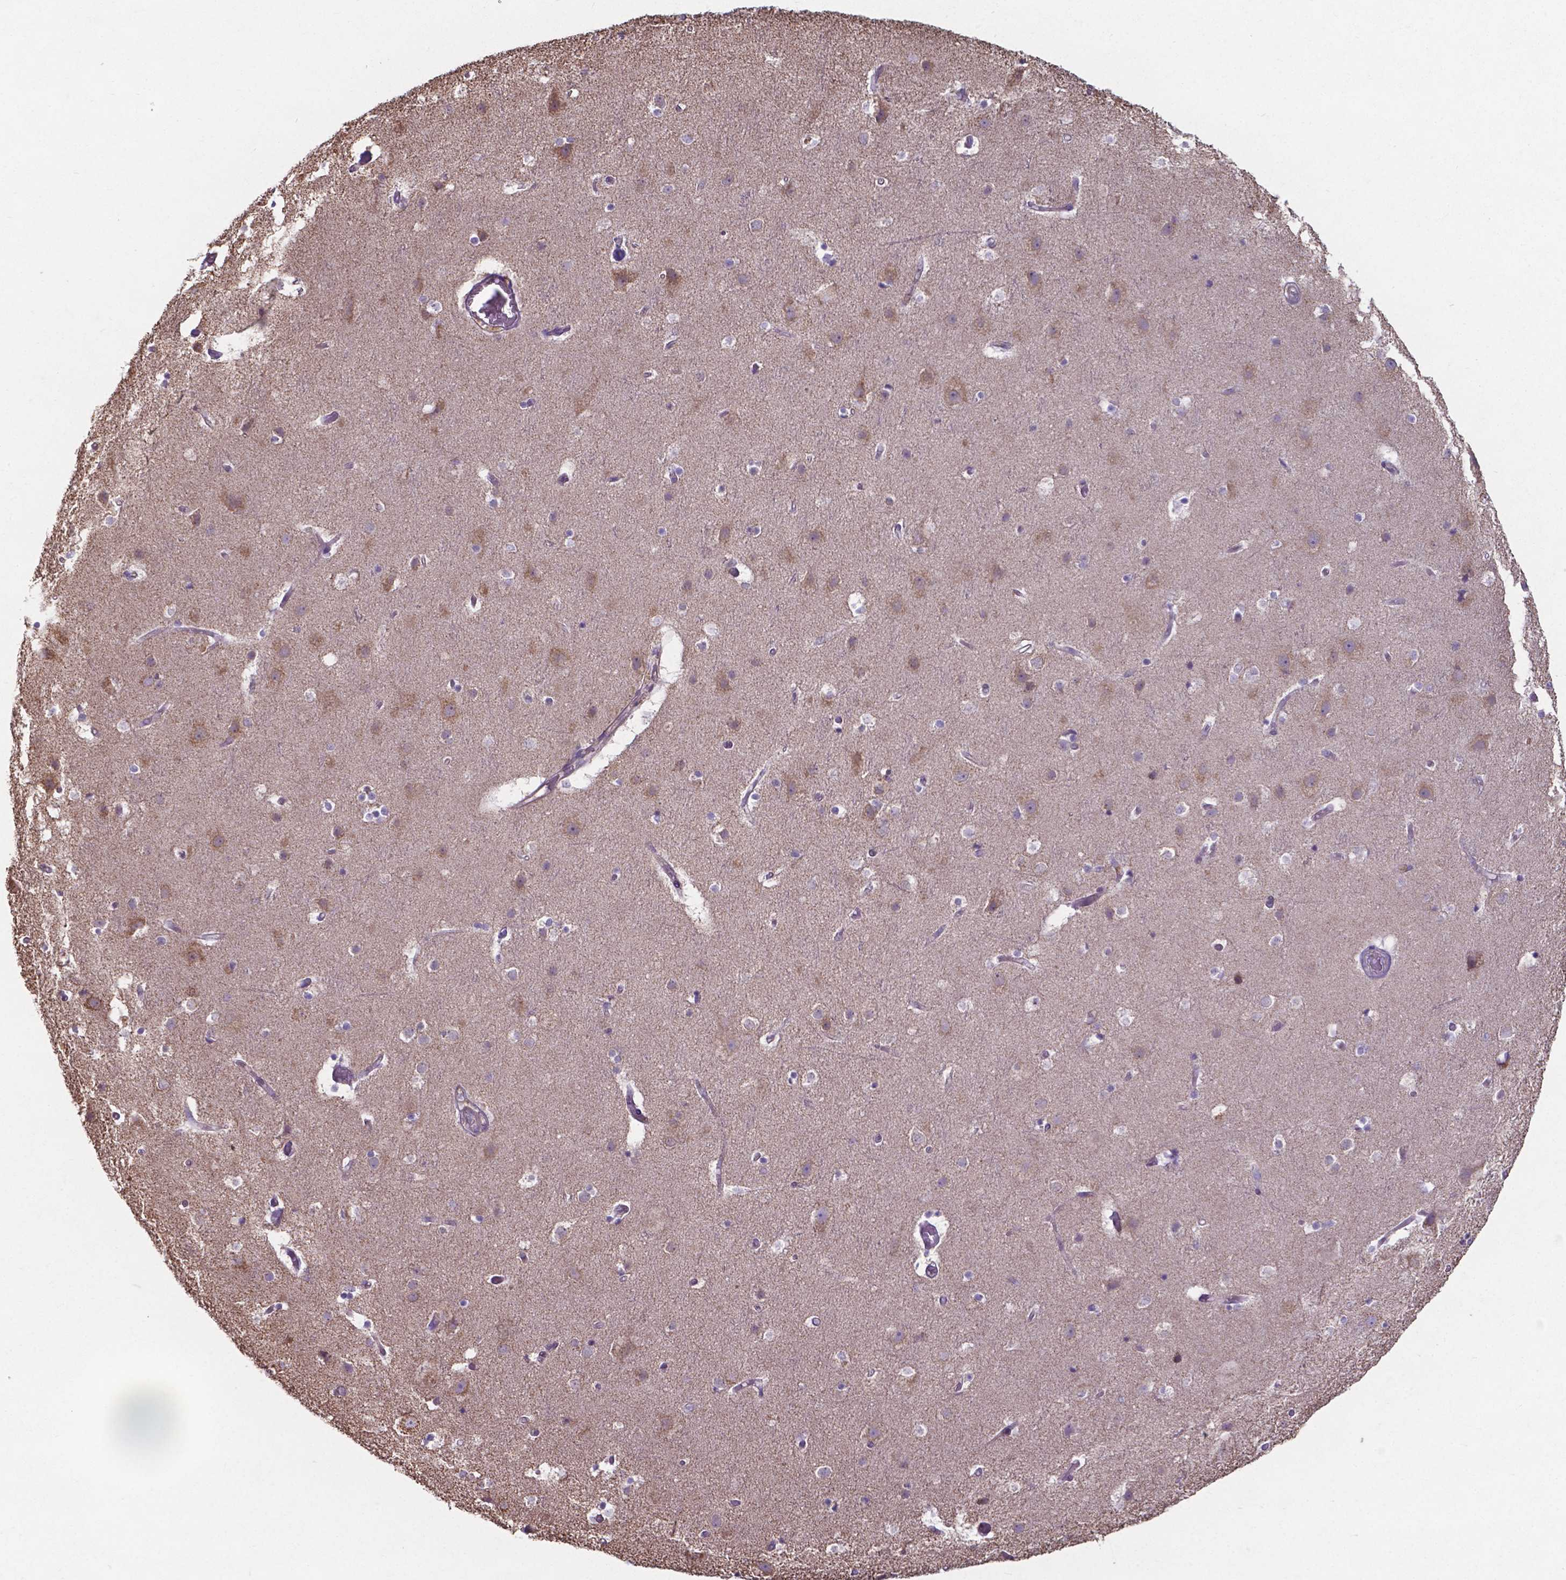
{"staining": {"intensity": "weak", "quantity": "25%-75%", "location": "cytoplasmic/membranous"}, "tissue": "cerebral cortex", "cell_type": "Endothelial cells", "image_type": "normal", "snomed": [{"axis": "morphology", "description": "Normal tissue, NOS"}, {"axis": "topography", "description": "Cerebral cortex"}], "caption": "Approximately 25%-75% of endothelial cells in benign cerebral cortex demonstrate weak cytoplasmic/membranous protein positivity as visualized by brown immunohistochemical staining.", "gene": "FAM114A1", "patient": {"sex": "female", "age": 52}}